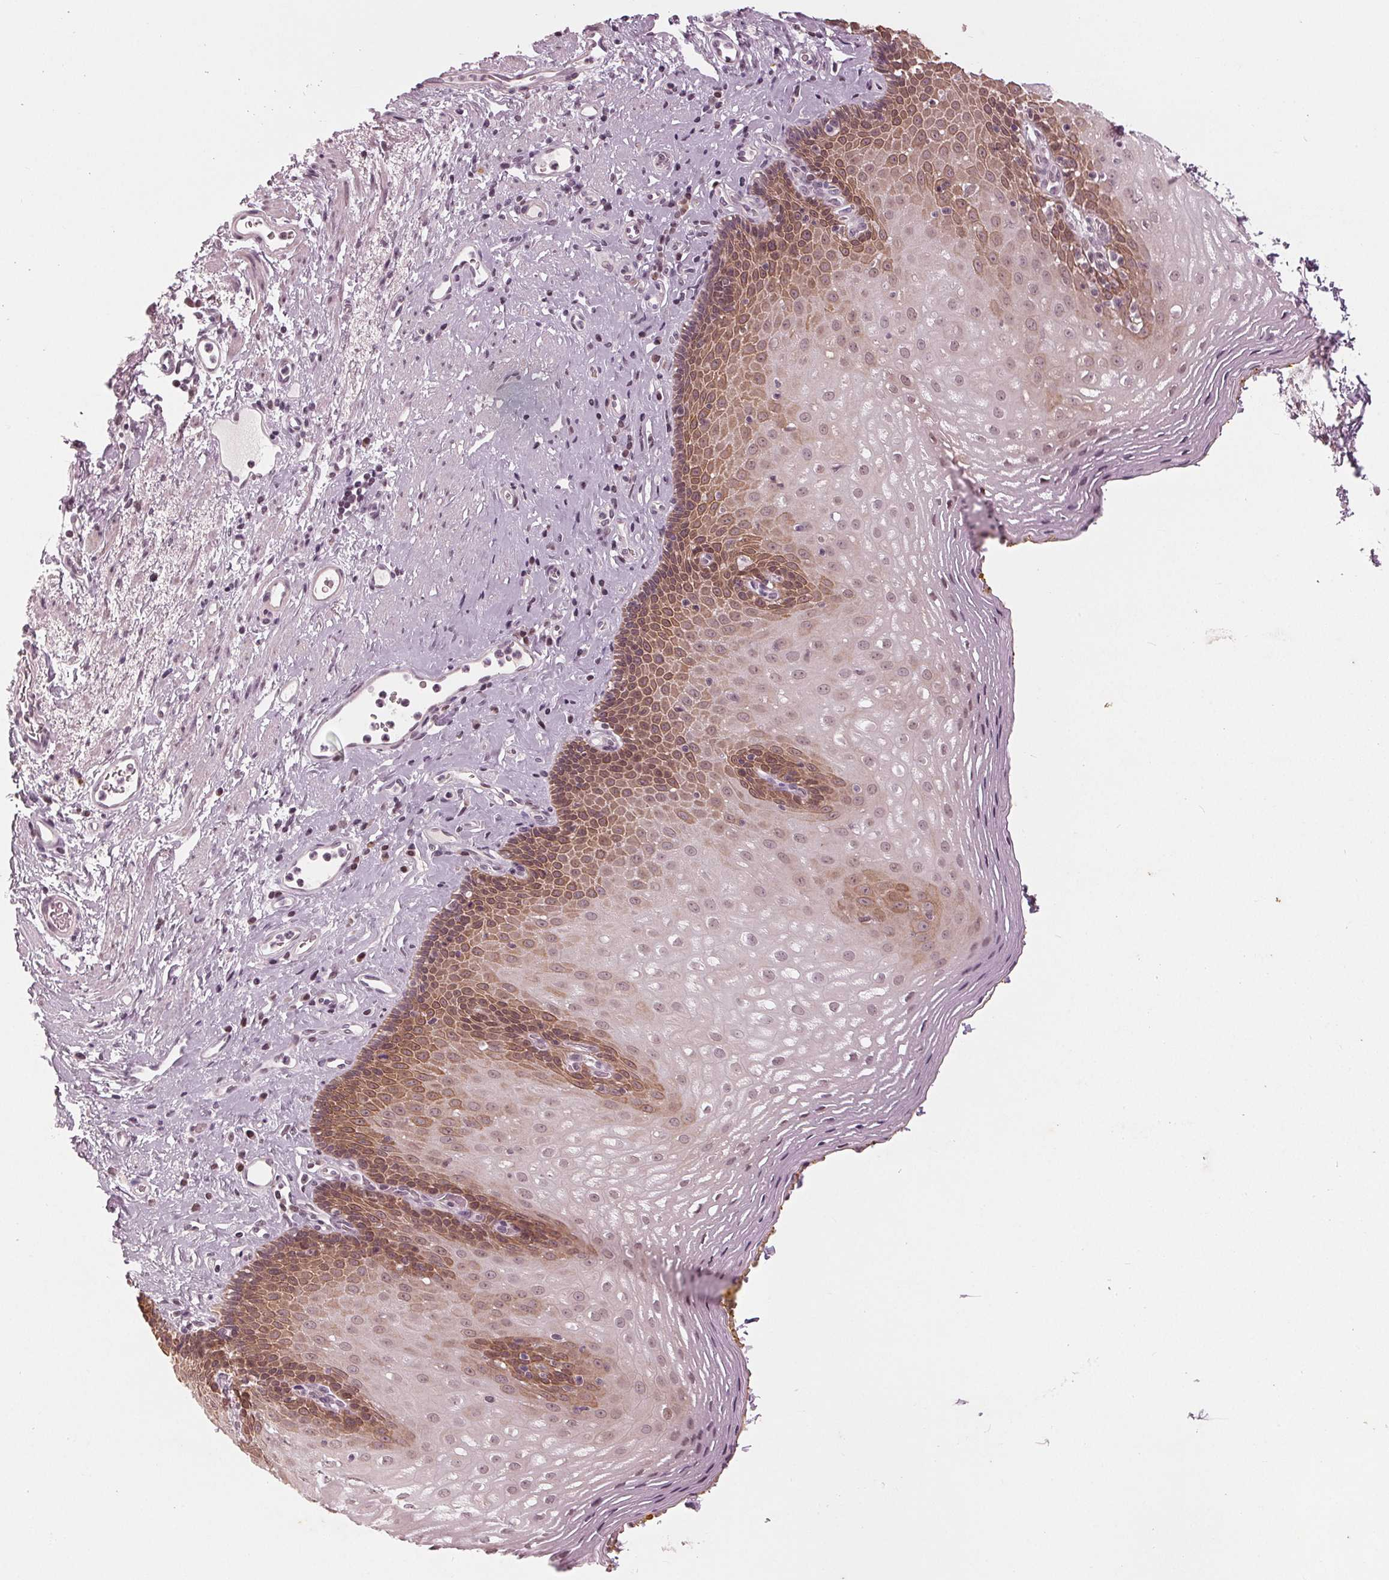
{"staining": {"intensity": "moderate", "quantity": "25%-75%", "location": "cytoplasmic/membranous,nuclear"}, "tissue": "esophagus", "cell_type": "Squamous epithelial cells", "image_type": "normal", "snomed": [{"axis": "morphology", "description": "Normal tissue, NOS"}, {"axis": "topography", "description": "Esophagus"}], "caption": "This image demonstrates unremarkable esophagus stained with immunohistochemistry to label a protein in brown. The cytoplasmic/membranous,nuclear of squamous epithelial cells show moderate positivity for the protein. Nuclei are counter-stained blue.", "gene": "DNMT3L", "patient": {"sex": "female", "age": 68}}